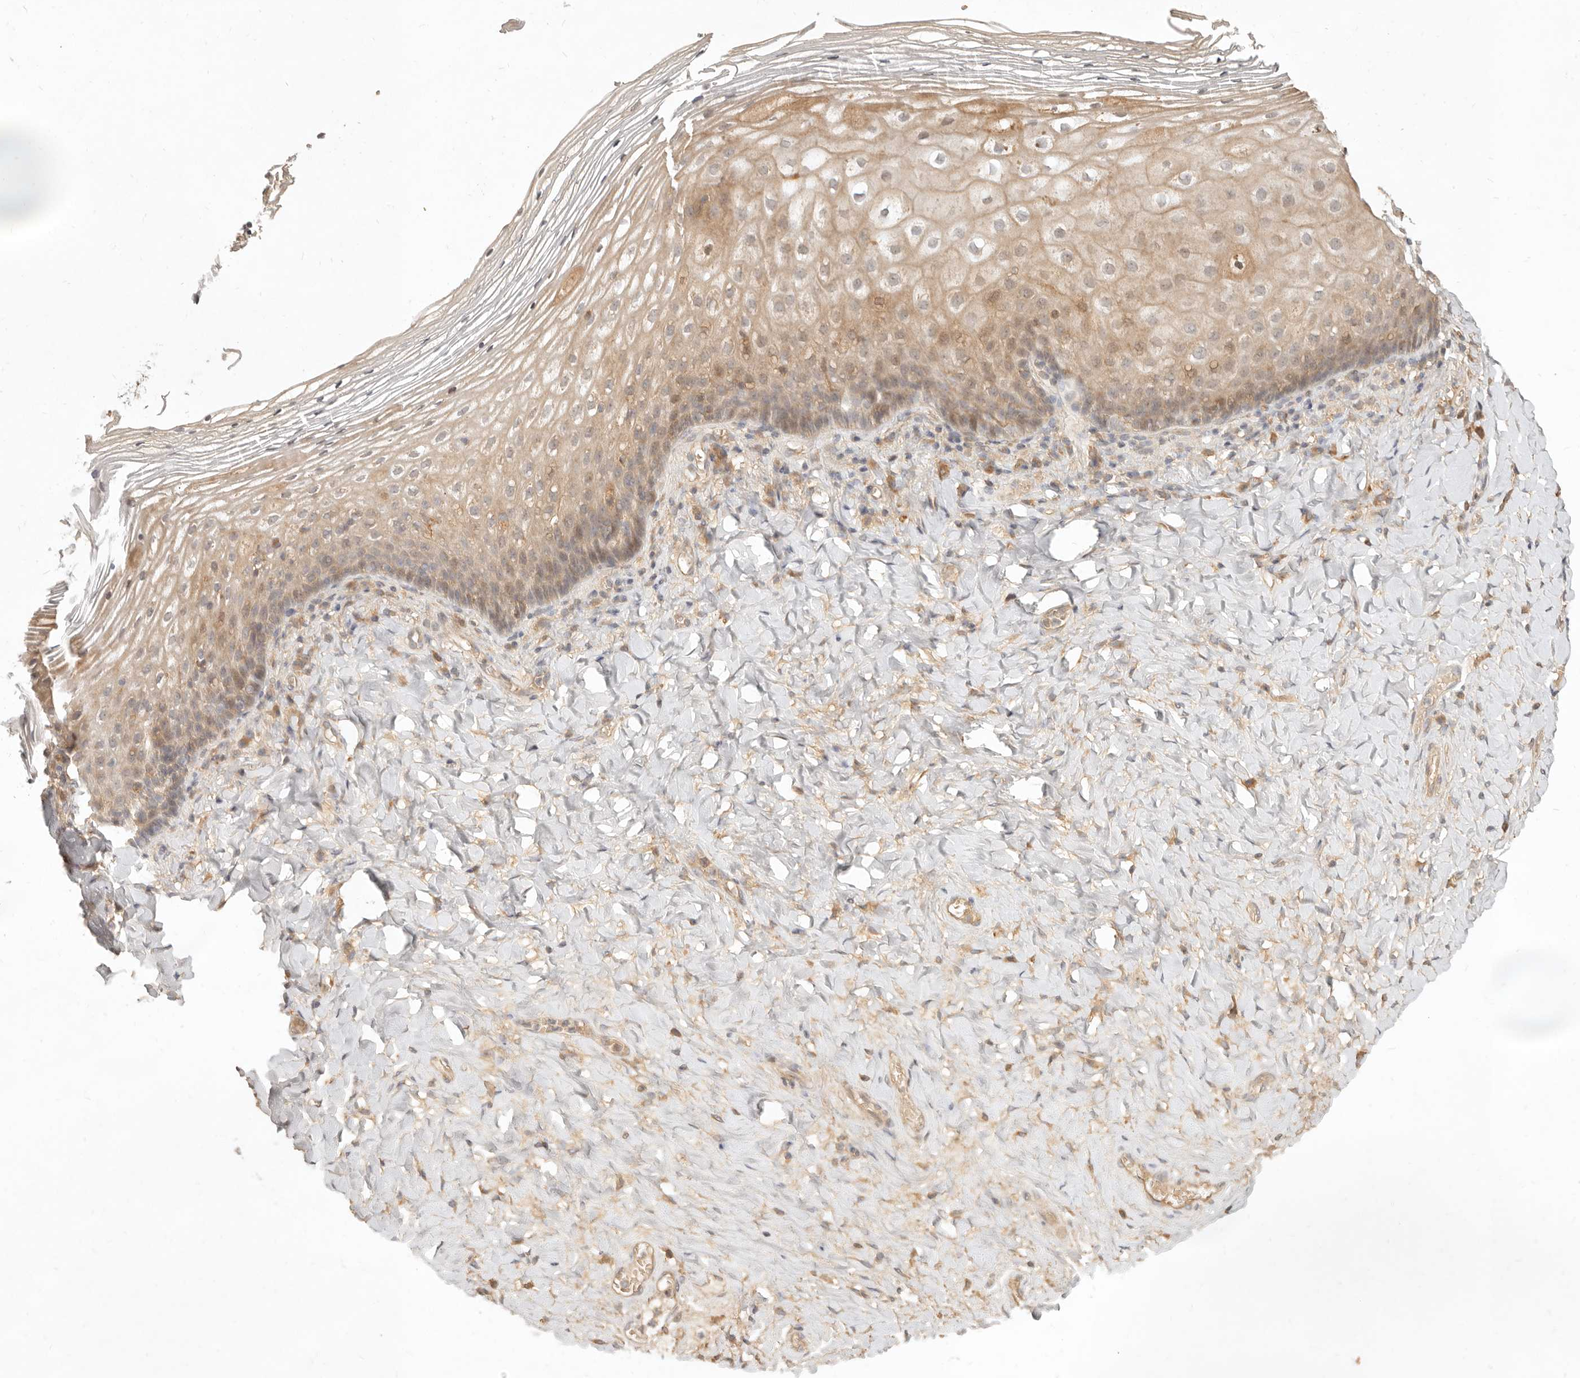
{"staining": {"intensity": "weak", "quantity": "<25%", "location": "cytoplasmic/membranous"}, "tissue": "vagina", "cell_type": "Squamous epithelial cells", "image_type": "normal", "snomed": [{"axis": "morphology", "description": "Normal tissue, NOS"}, {"axis": "topography", "description": "Vagina"}], "caption": "Protein analysis of benign vagina displays no significant staining in squamous epithelial cells. (DAB IHC with hematoxylin counter stain).", "gene": "UBXN11", "patient": {"sex": "female", "age": 60}}